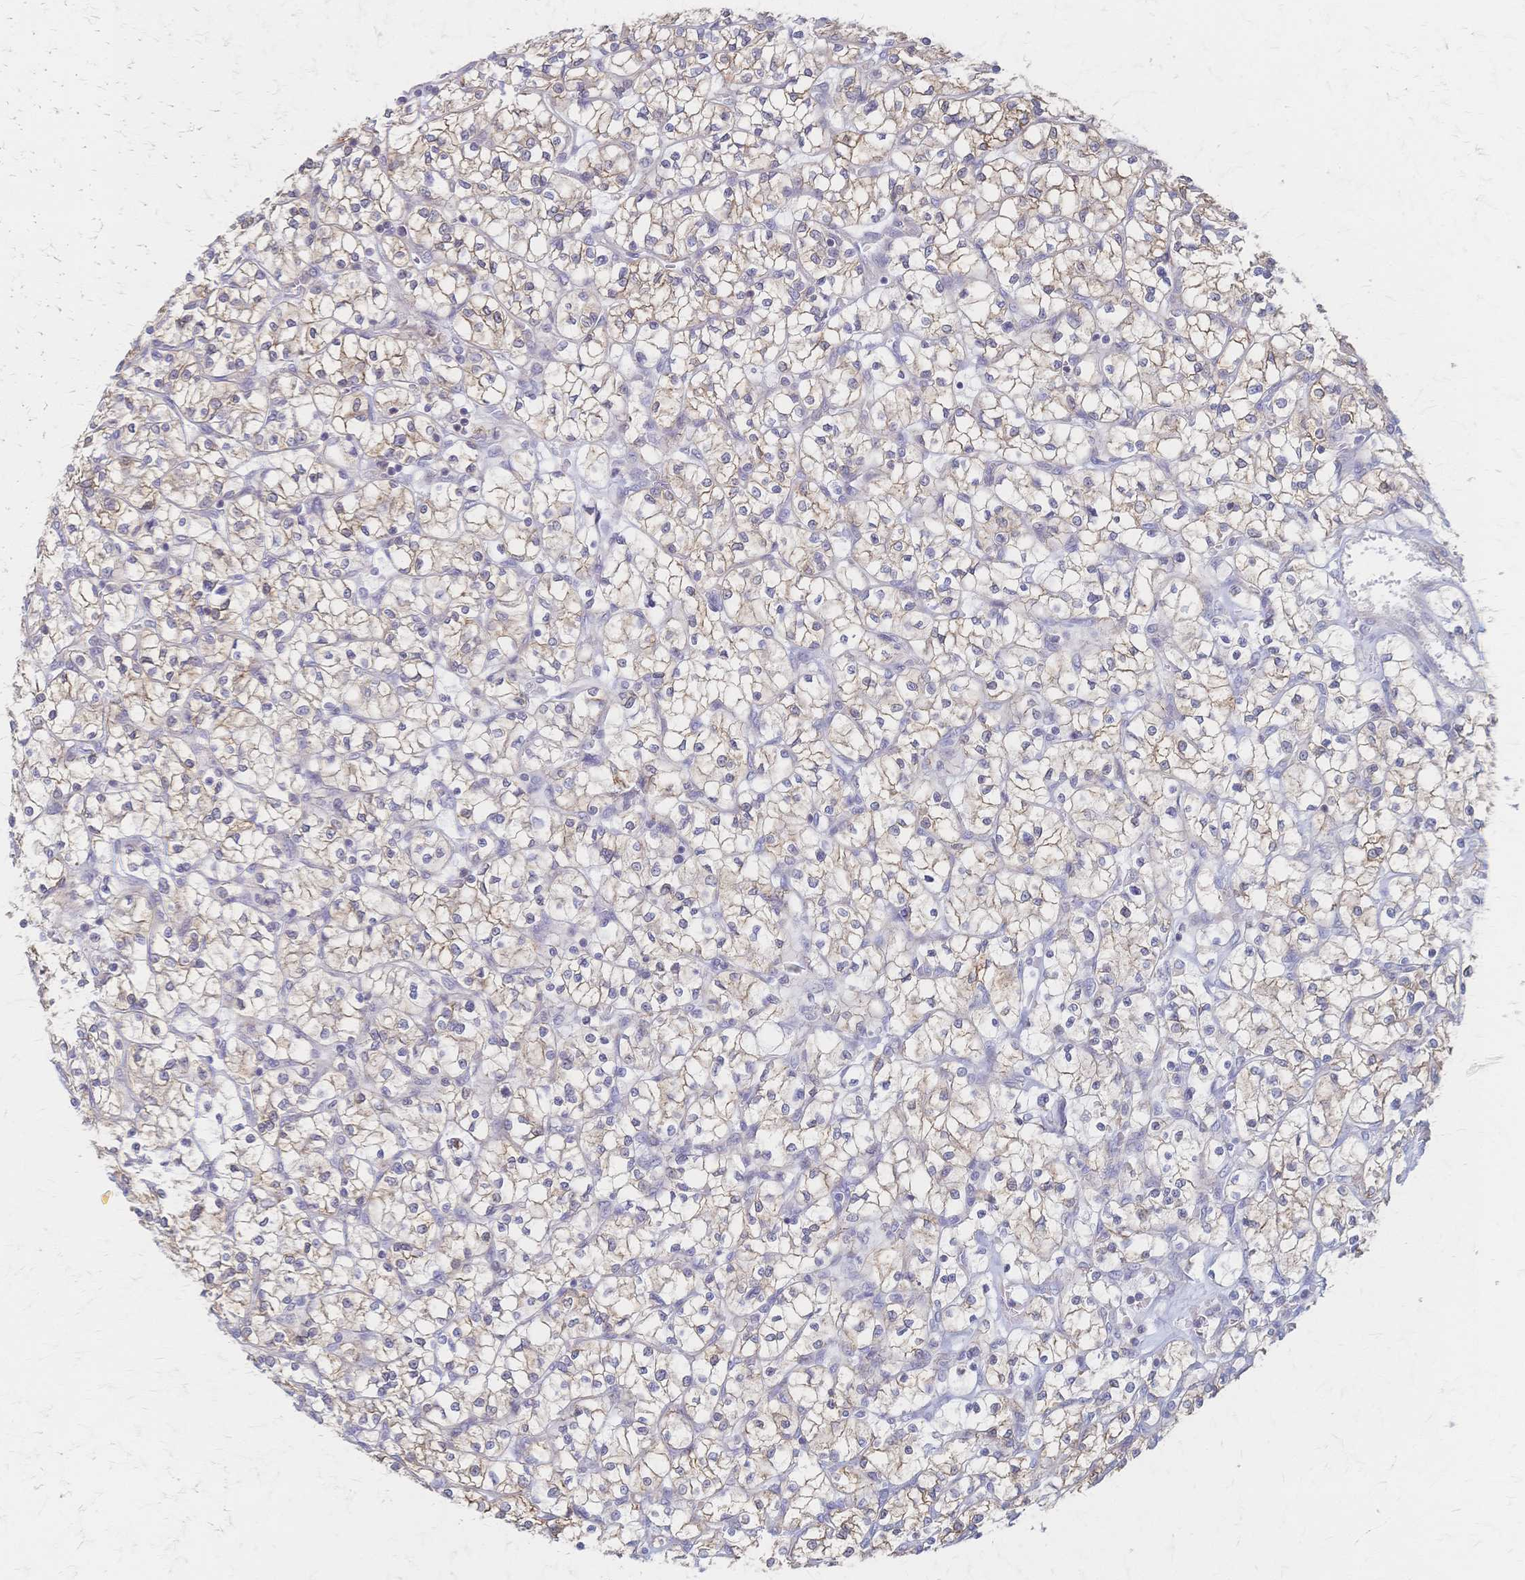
{"staining": {"intensity": "weak", "quantity": "25%-75%", "location": "cytoplasmic/membranous"}, "tissue": "renal cancer", "cell_type": "Tumor cells", "image_type": "cancer", "snomed": [{"axis": "morphology", "description": "Adenocarcinoma, NOS"}, {"axis": "topography", "description": "Kidney"}], "caption": "Brown immunohistochemical staining in adenocarcinoma (renal) shows weak cytoplasmic/membranous expression in approximately 25%-75% of tumor cells.", "gene": "CYB5A", "patient": {"sex": "female", "age": 64}}